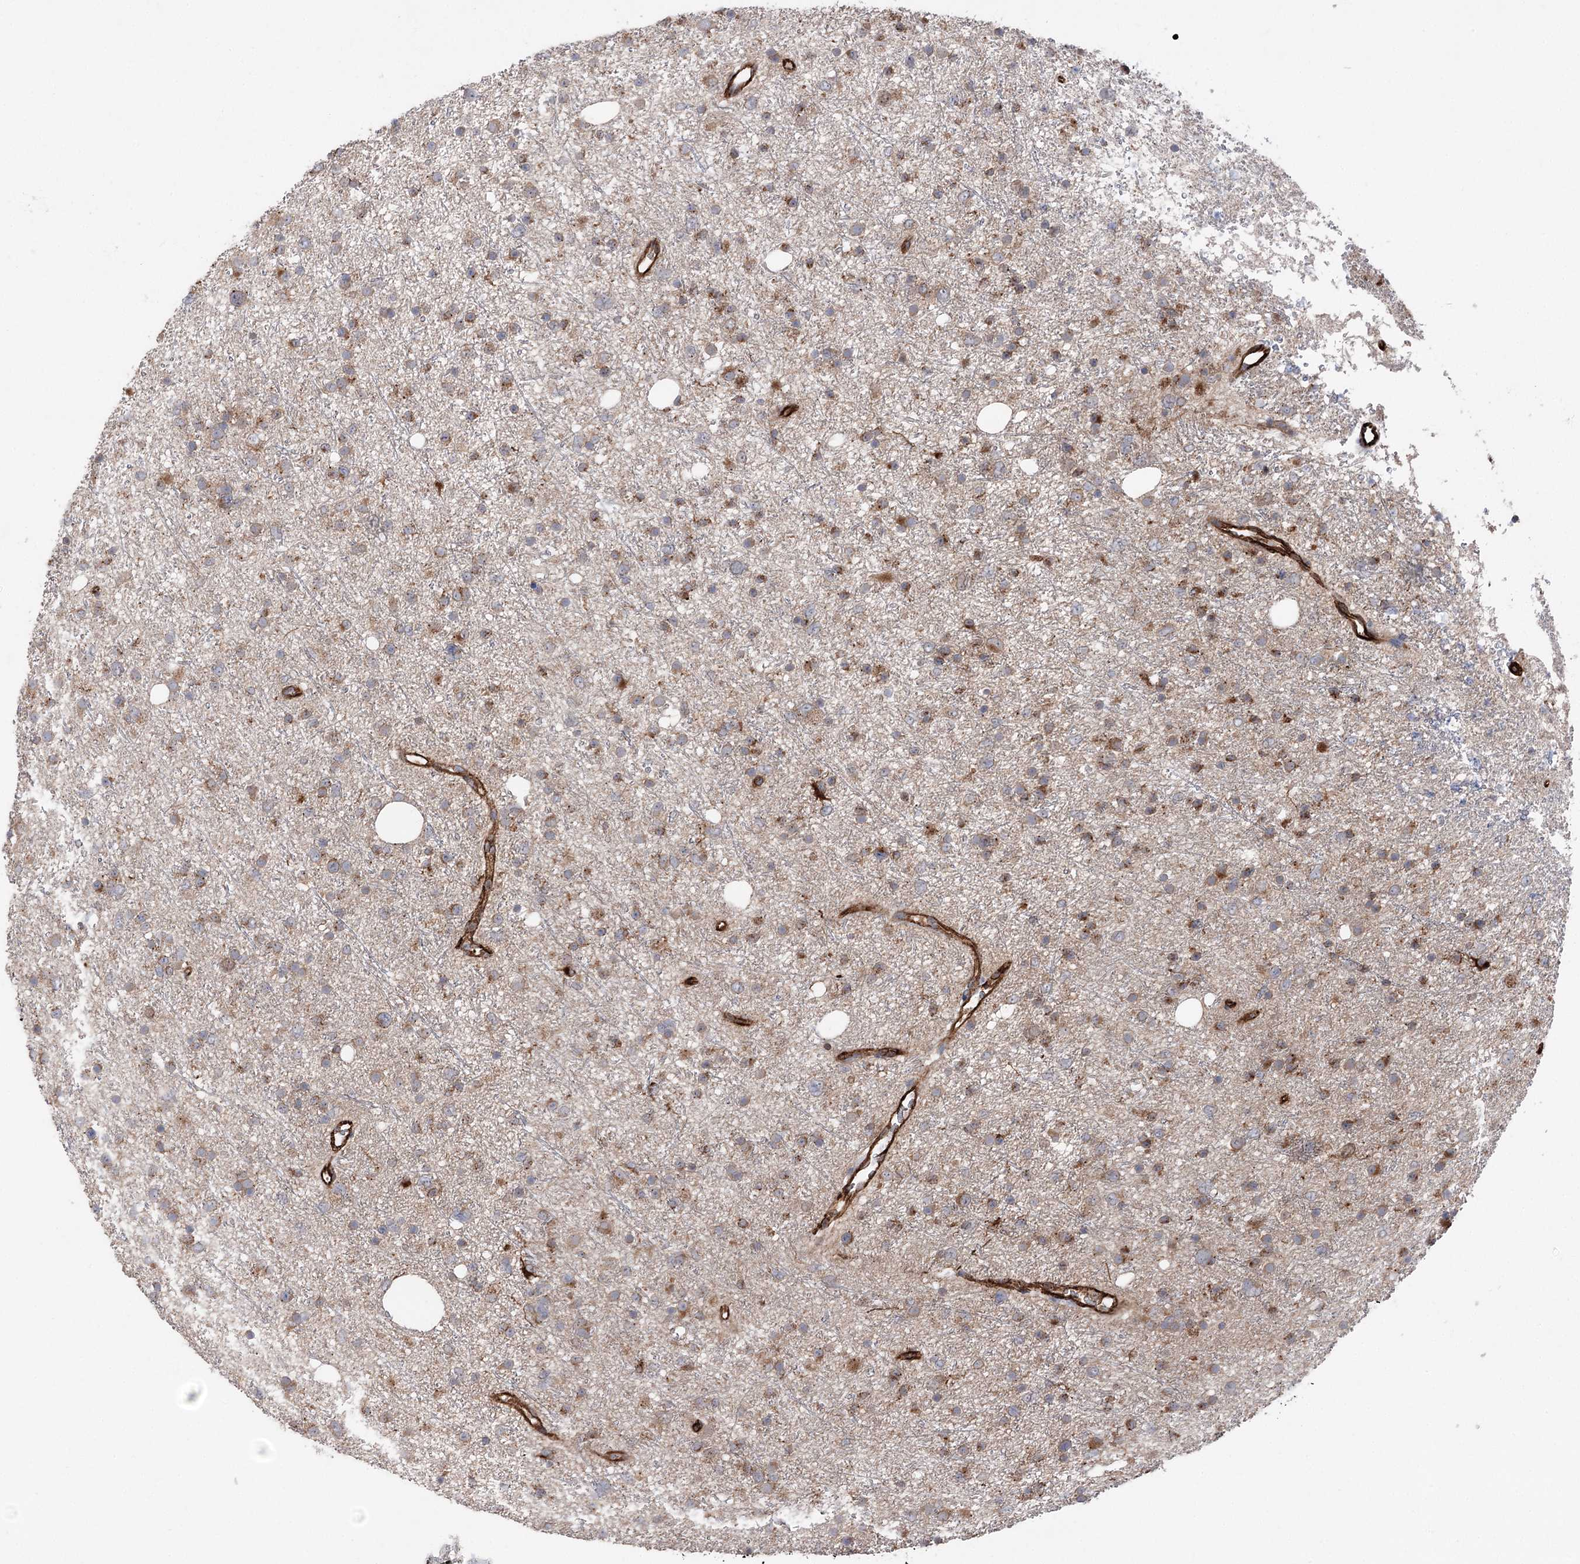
{"staining": {"intensity": "moderate", "quantity": ">75%", "location": "cytoplasmic/membranous"}, "tissue": "glioma", "cell_type": "Tumor cells", "image_type": "cancer", "snomed": [{"axis": "morphology", "description": "Glioma, malignant, Low grade"}, {"axis": "topography", "description": "Cerebral cortex"}], "caption": "The image shows staining of malignant low-grade glioma, revealing moderate cytoplasmic/membranous protein staining (brown color) within tumor cells.", "gene": "MIB1", "patient": {"sex": "female", "age": 39}}